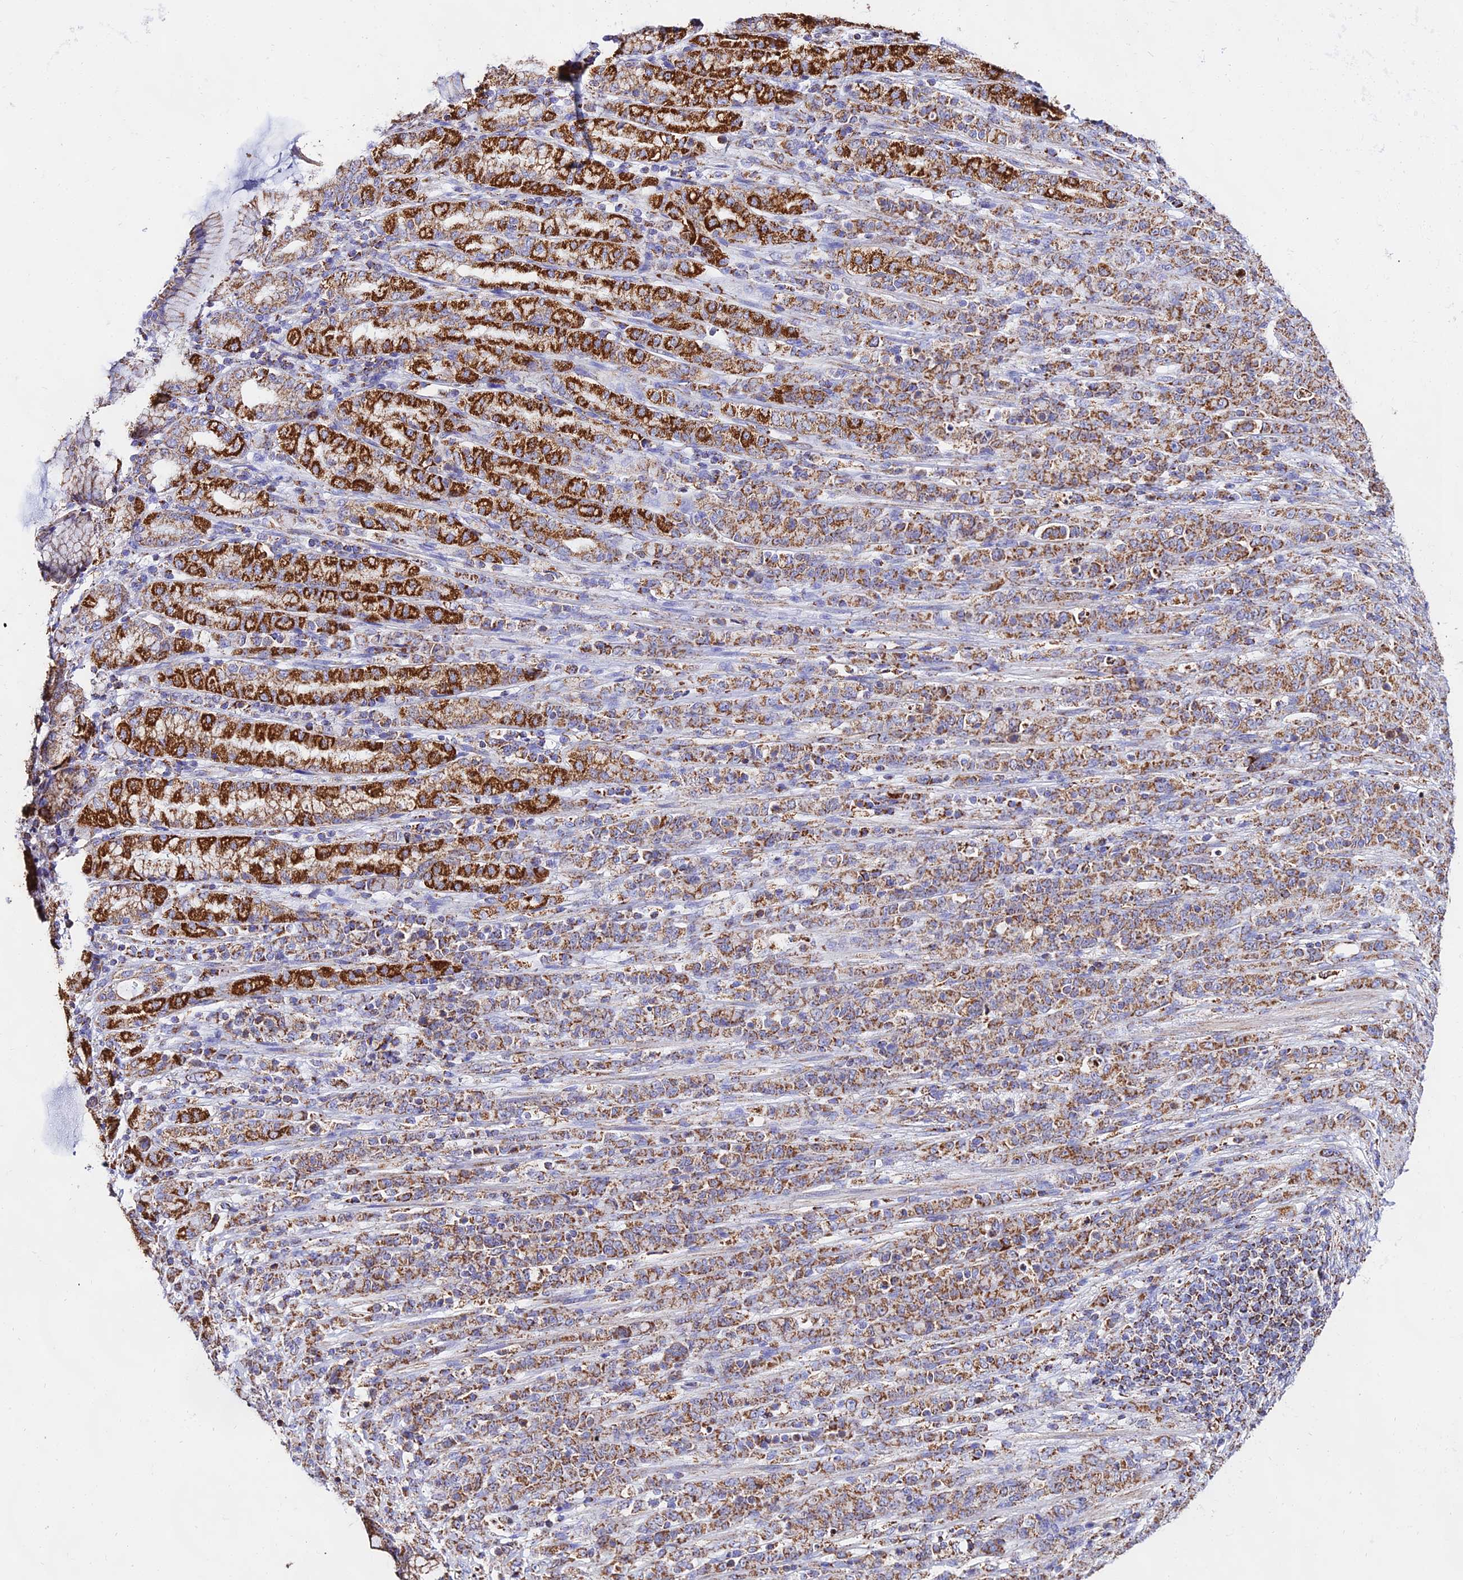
{"staining": {"intensity": "moderate", "quantity": ">75%", "location": "cytoplasmic/membranous"}, "tissue": "stomach cancer", "cell_type": "Tumor cells", "image_type": "cancer", "snomed": [{"axis": "morphology", "description": "Normal tissue, NOS"}, {"axis": "morphology", "description": "Adenocarcinoma, NOS"}, {"axis": "topography", "description": "Stomach"}], "caption": "Human stomach adenocarcinoma stained with a brown dye demonstrates moderate cytoplasmic/membranous positive positivity in about >75% of tumor cells.", "gene": "ATP5PD", "patient": {"sex": "female", "age": 79}}